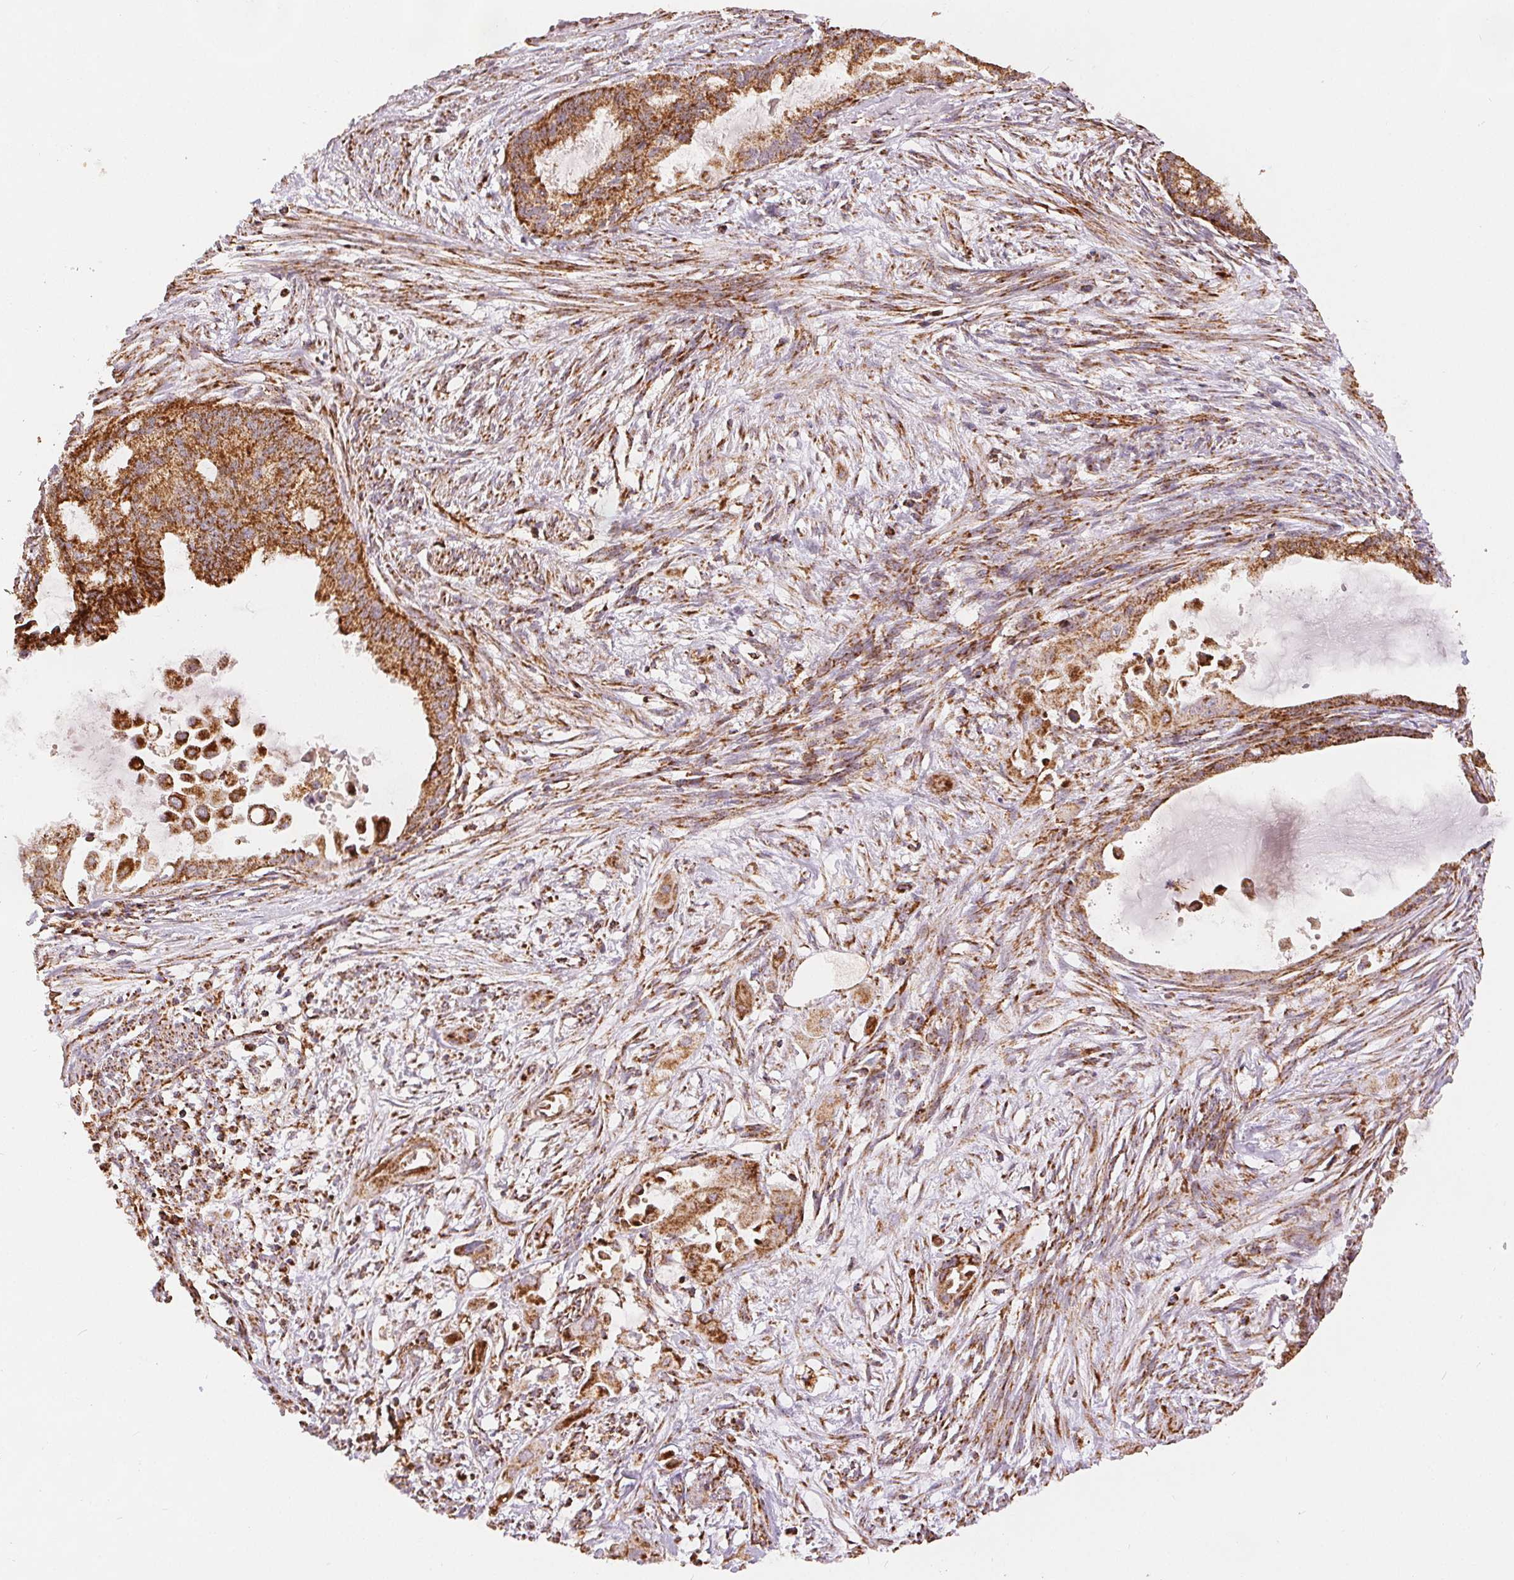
{"staining": {"intensity": "moderate", "quantity": ">75%", "location": "cytoplasmic/membranous"}, "tissue": "endometrial cancer", "cell_type": "Tumor cells", "image_type": "cancer", "snomed": [{"axis": "morphology", "description": "Adenocarcinoma, NOS"}, {"axis": "topography", "description": "Endometrium"}], "caption": "A high-resolution photomicrograph shows immunohistochemistry staining of endometrial cancer (adenocarcinoma), which demonstrates moderate cytoplasmic/membranous positivity in approximately >75% of tumor cells.", "gene": "SDHB", "patient": {"sex": "female", "age": 86}}